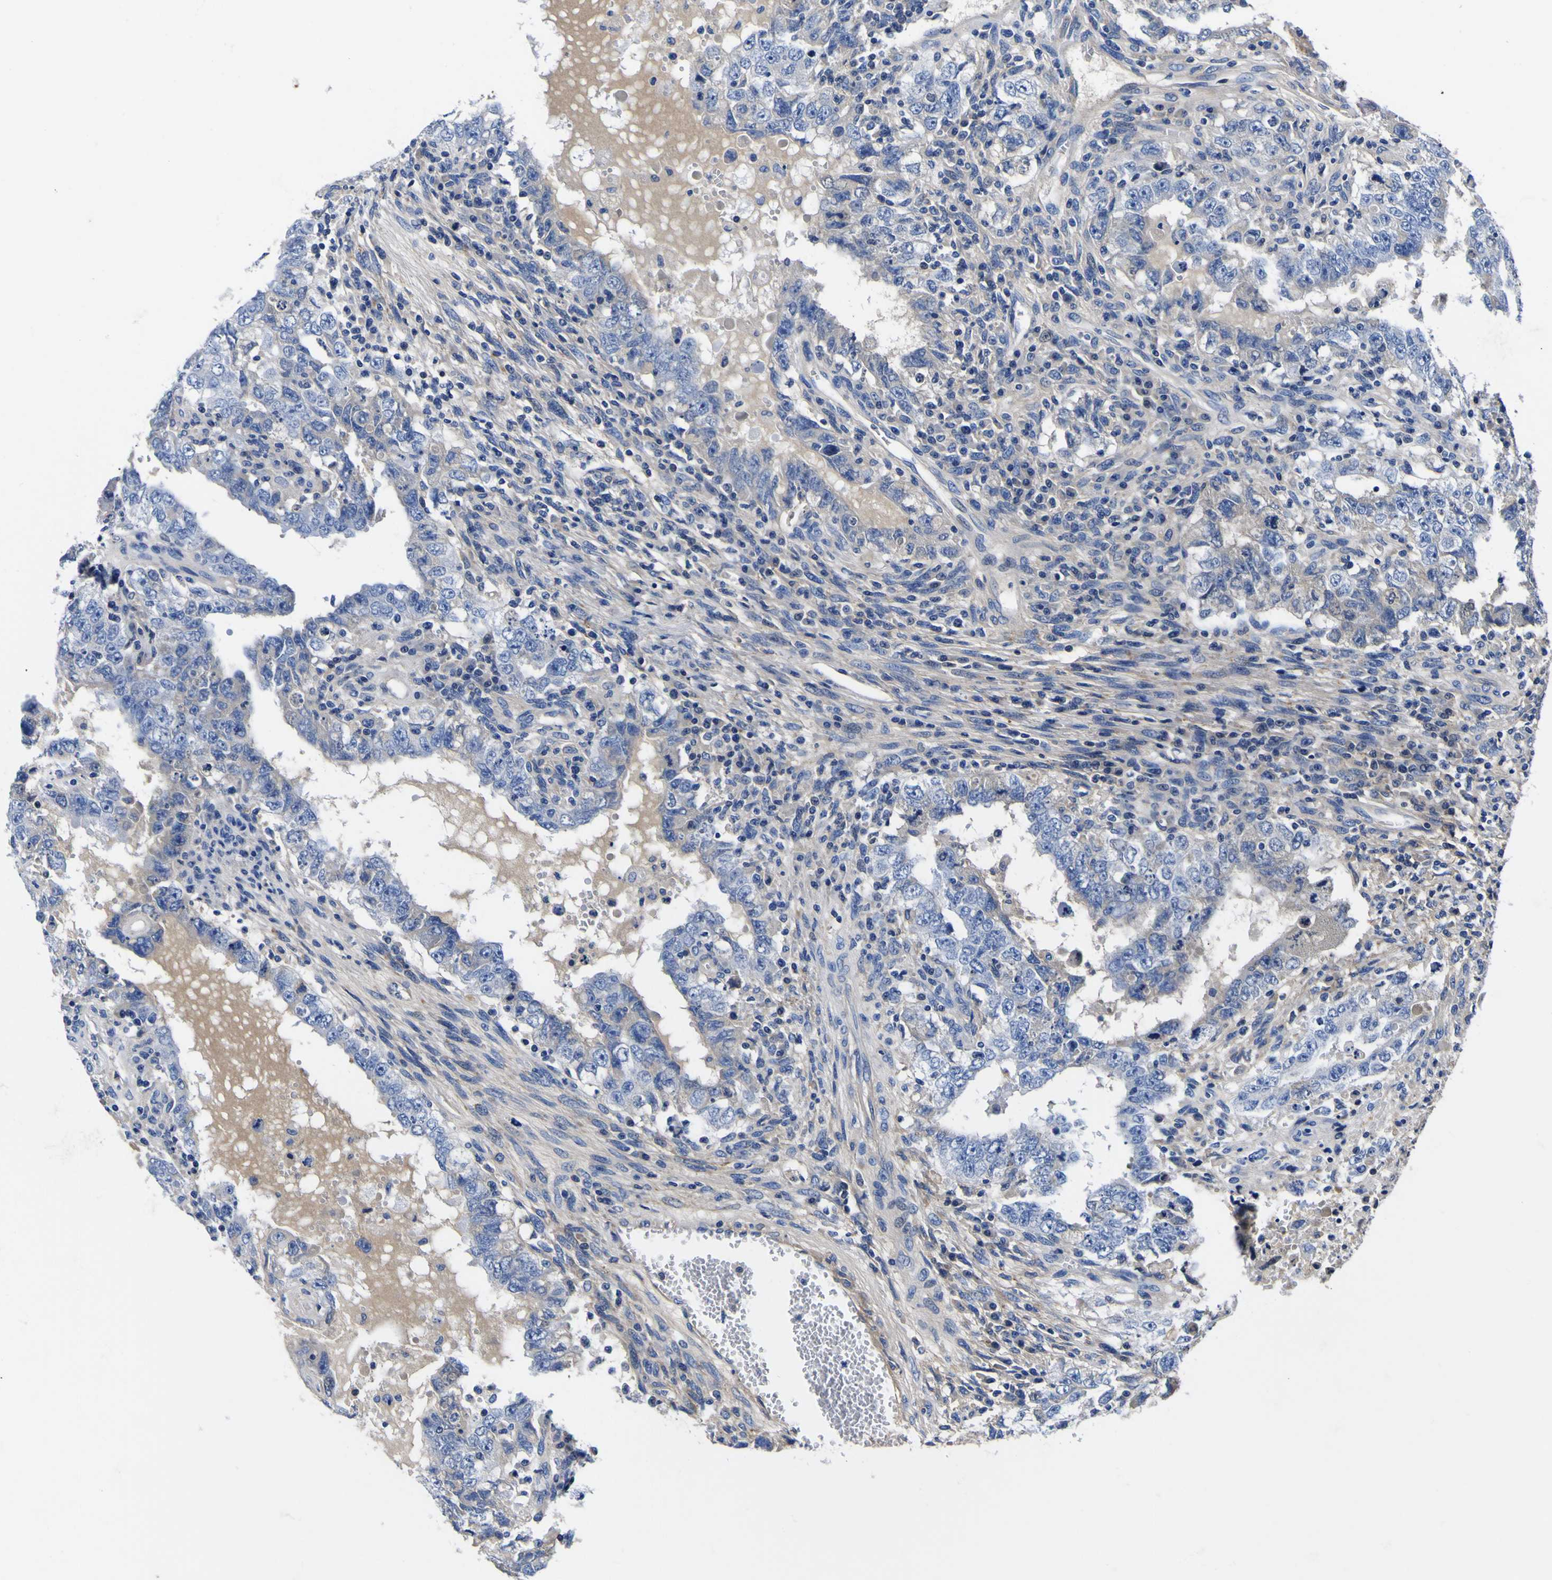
{"staining": {"intensity": "negative", "quantity": "none", "location": "none"}, "tissue": "testis cancer", "cell_type": "Tumor cells", "image_type": "cancer", "snomed": [{"axis": "morphology", "description": "Carcinoma, Embryonal, NOS"}, {"axis": "topography", "description": "Testis"}], "caption": "Testis embryonal carcinoma stained for a protein using immunohistochemistry reveals no positivity tumor cells.", "gene": "VASN", "patient": {"sex": "male", "age": 26}}